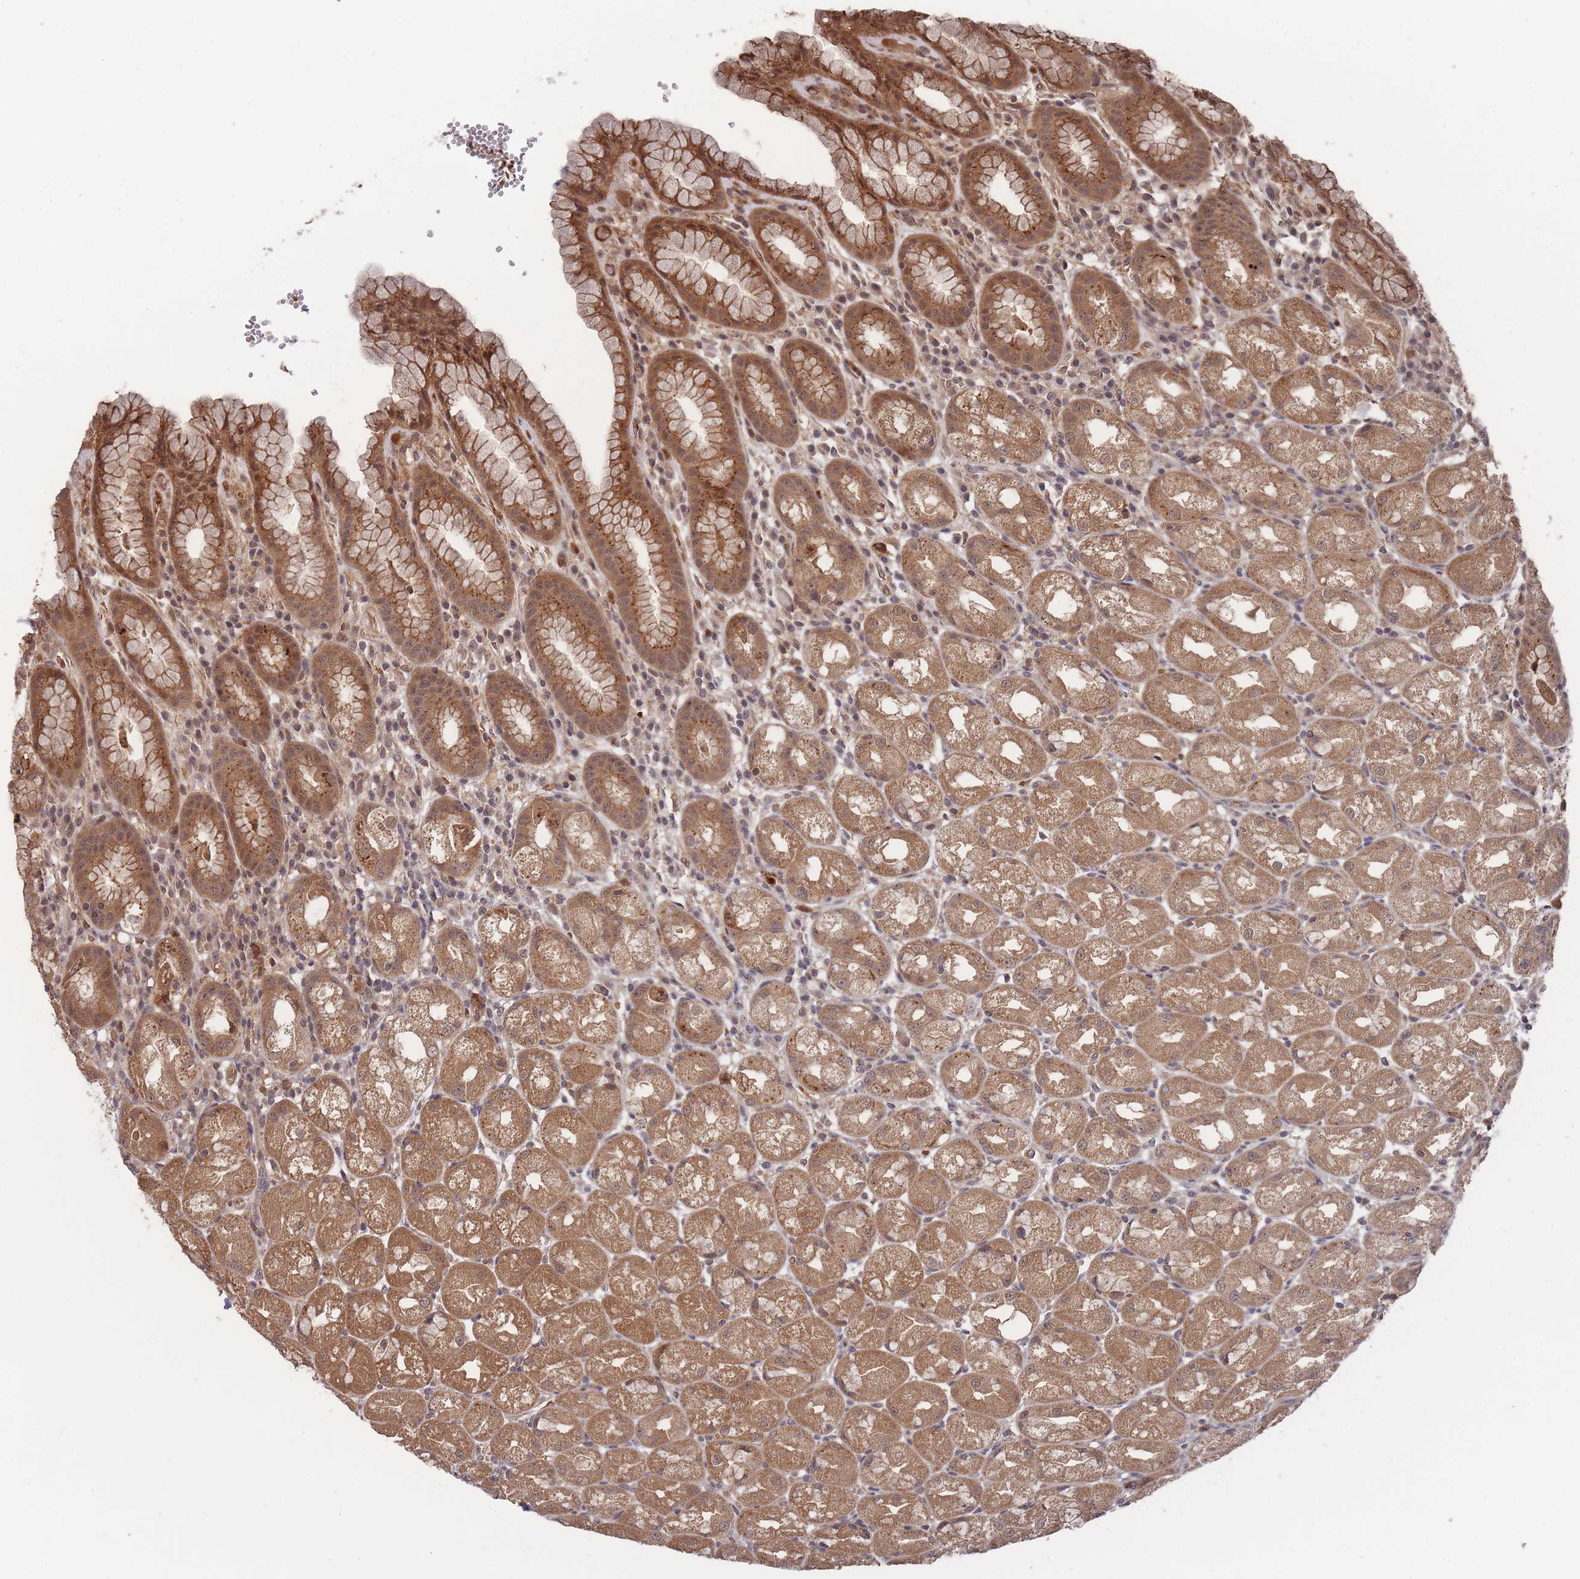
{"staining": {"intensity": "moderate", "quantity": ">75%", "location": "cytoplasmic/membranous,nuclear"}, "tissue": "stomach", "cell_type": "Glandular cells", "image_type": "normal", "snomed": [{"axis": "morphology", "description": "Normal tissue, NOS"}, {"axis": "topography", "description": "Stomach, upper"}], "caption": "An image of stomach stained for a protein displays moderate cytoplasmic/membranous,nuclear brown staining in glandular cells. The protein of interest is stained brown, and the nuclei are stained in blue (DAB (3,3'-diaminobenzidine) IHC with brightfield microscopy, high magnification).", "gene": "SF3B1", "patient": {"sex": "male", "age": 52}}